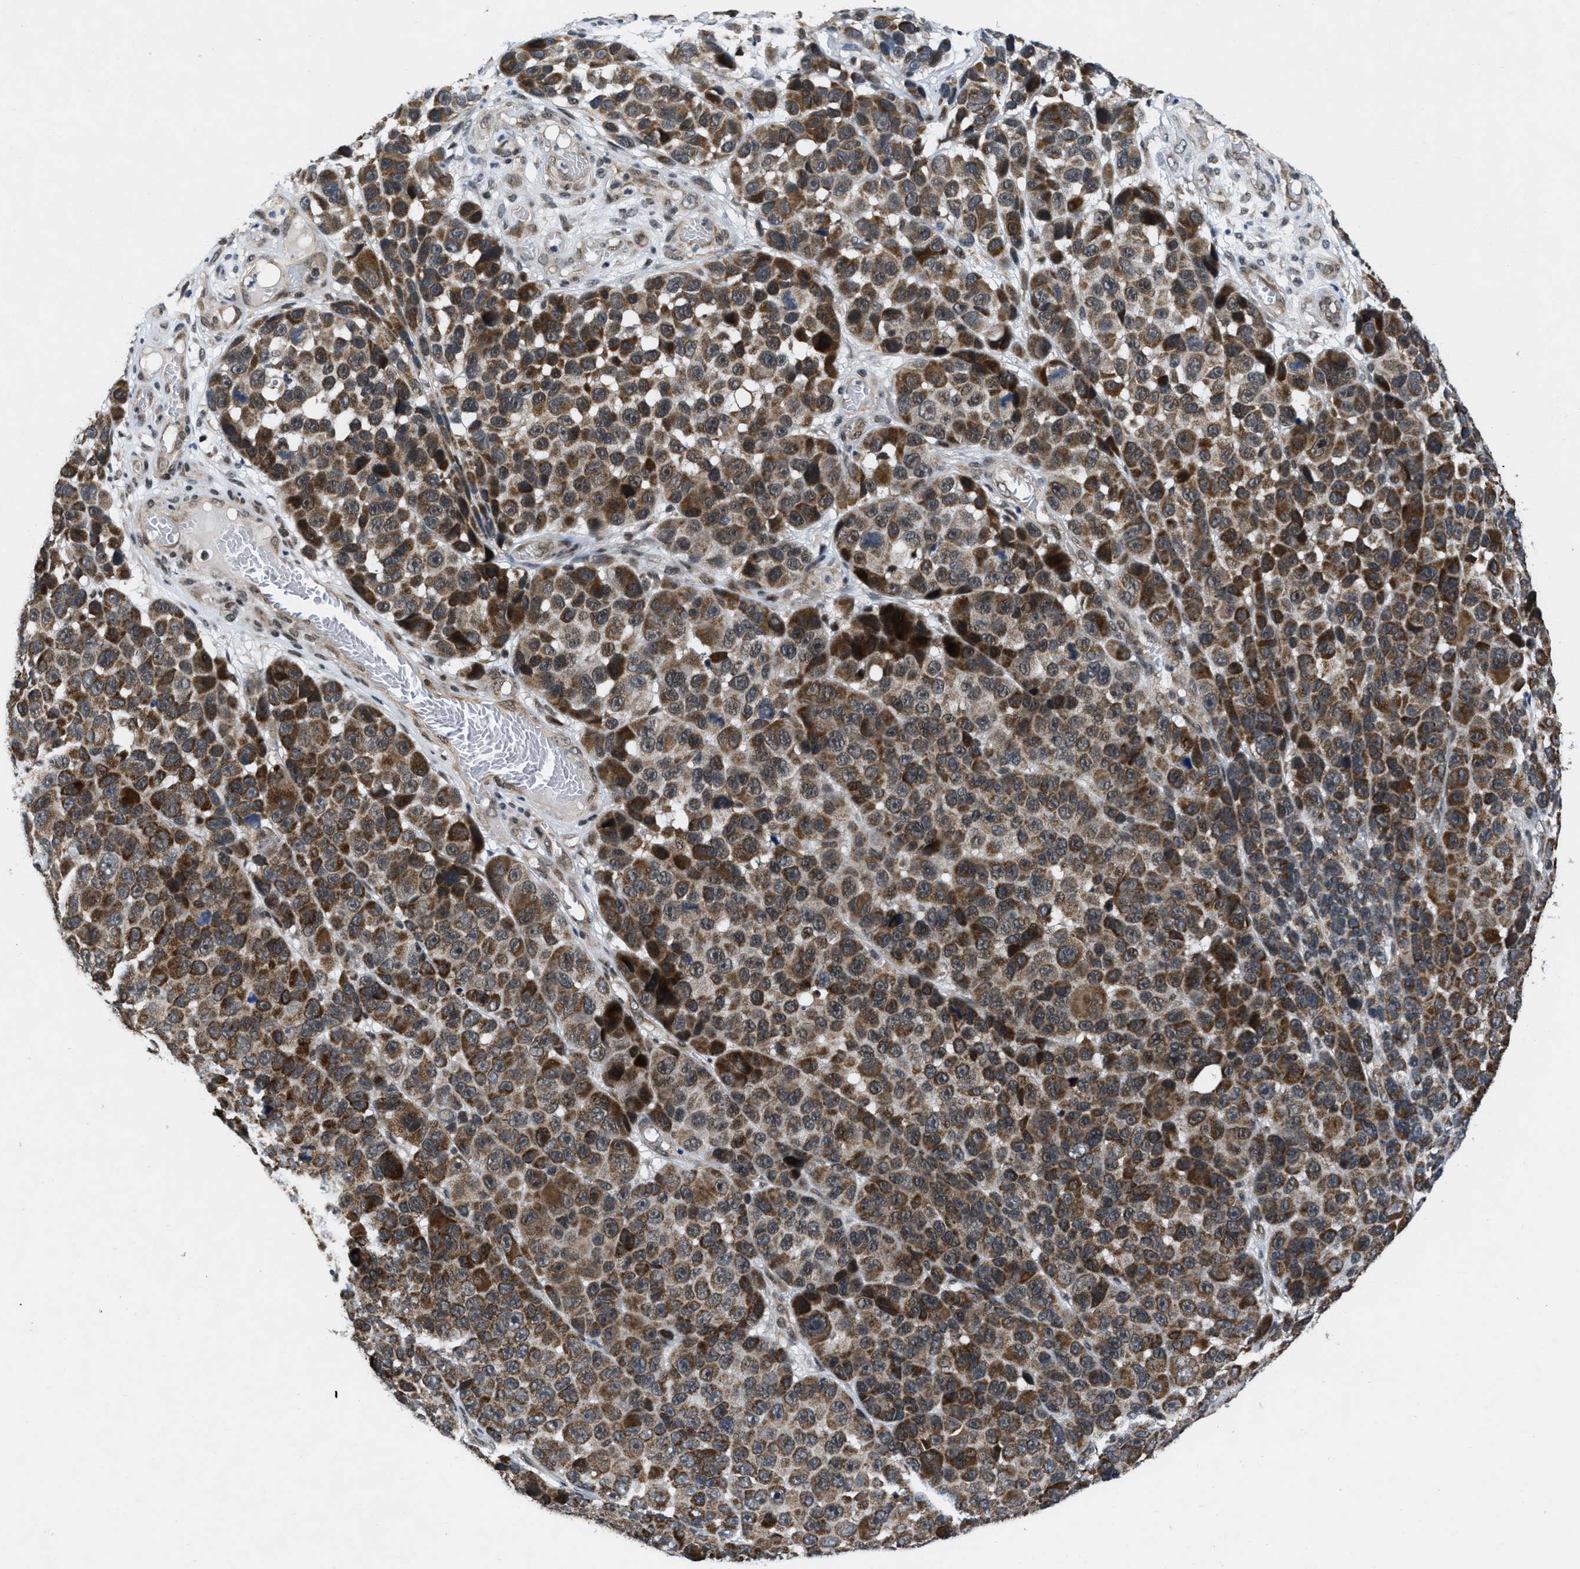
{"staining": {"intensity": "moderate", "quantity": ">75%", "location": "cytoplasmic/membranous,nuclear"}, "tissue": "melanoma", "cell_type": "Tumor cells", "image_type": "cancer", "snomed": [{"axis": "morphology", "description": "Malignant melanoma, NOS"}, {"axis": "topography", "description": "Skin"}], "caption": "High-power microscopy captured an immunohistochemistry photomicrograph of malignant melanoma, revealing moderate cytoplasmic/membranous and nuclear staining in approximately >75% of tumor cells. Using DAB (brown) and hematoxylin (blue) stains, captured at high magnification using brightfield microscopy.", "gene": "ZNHIT1", "patient": {"sex": "male", "age": 53}}